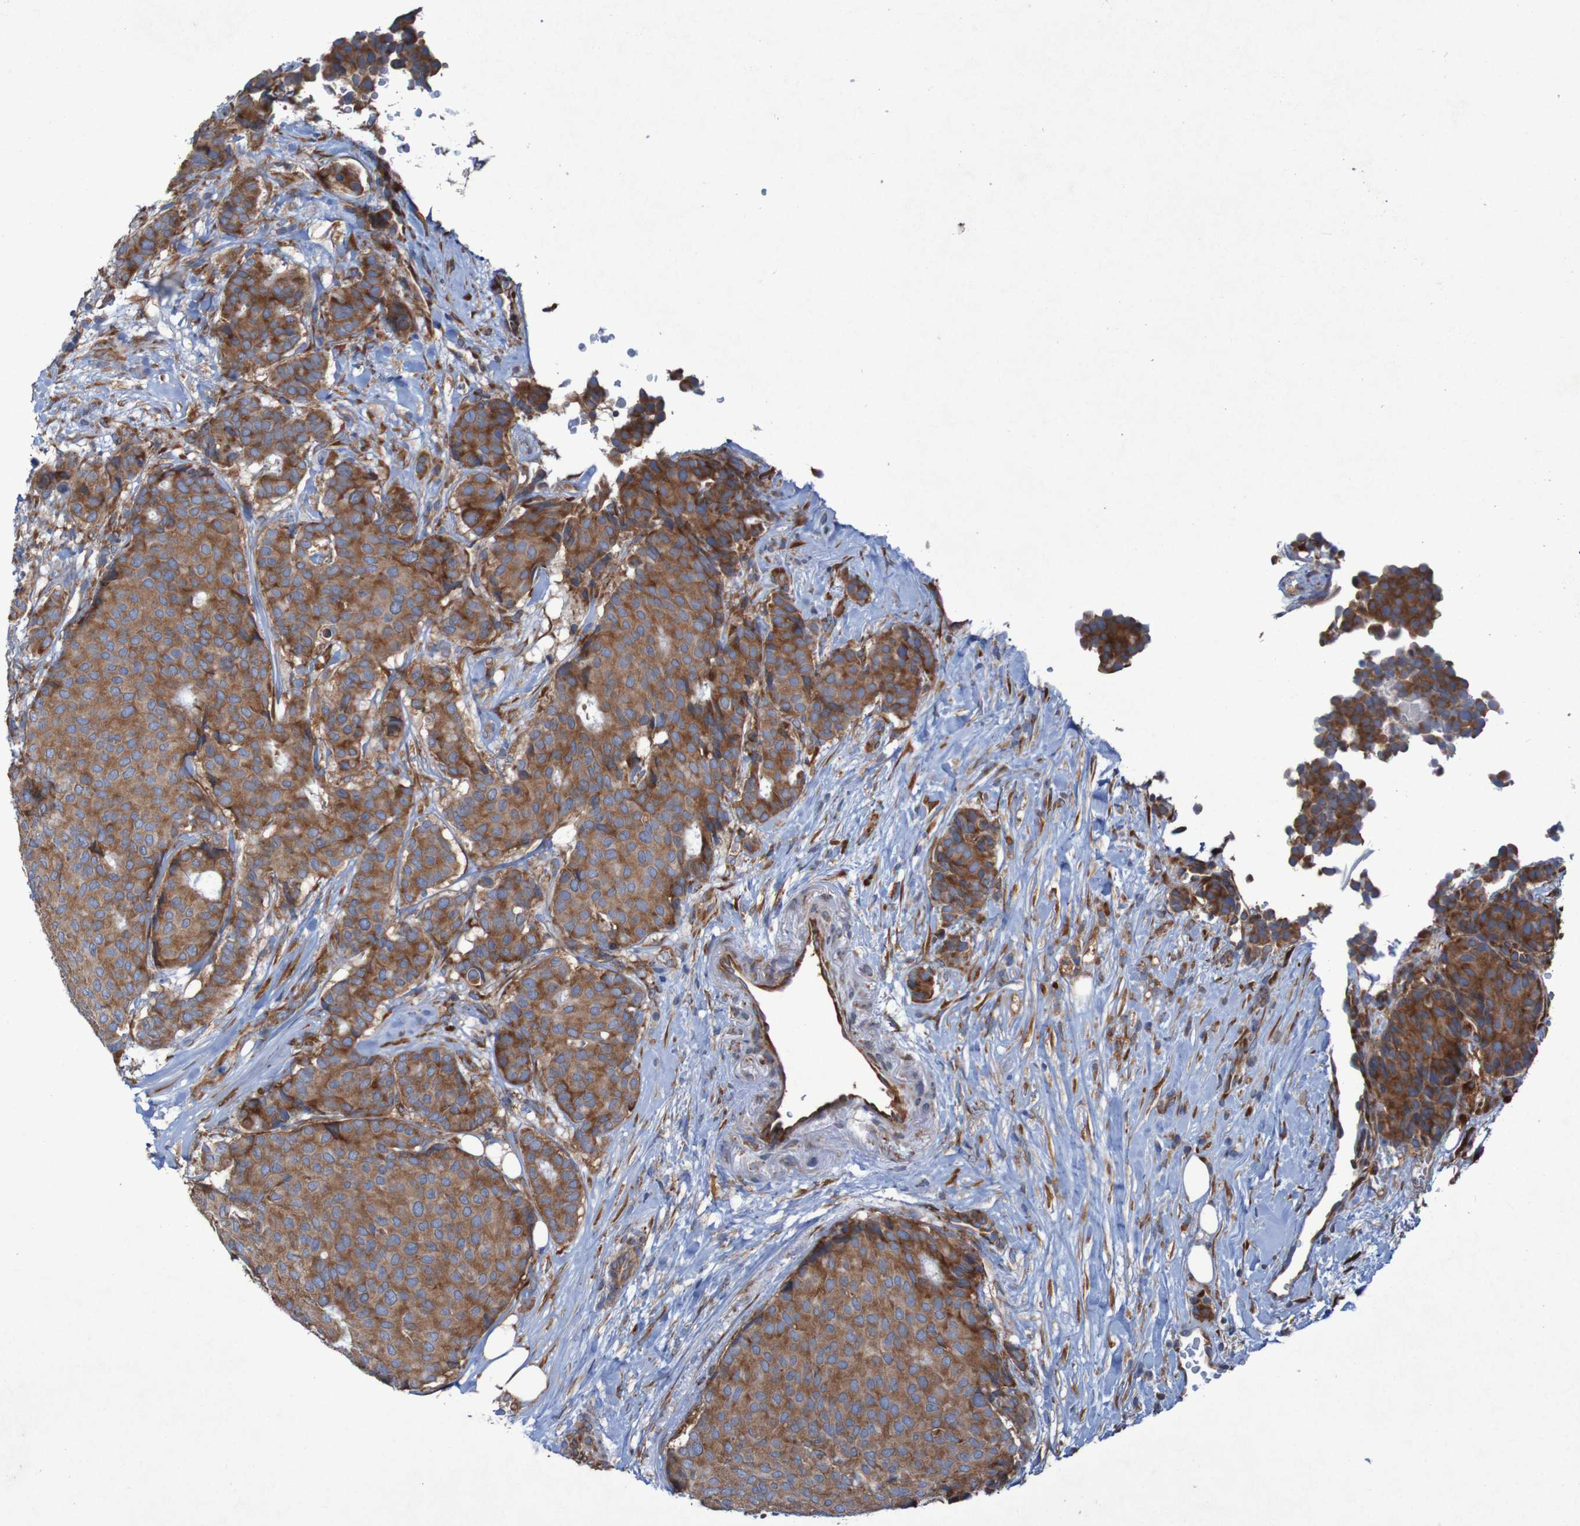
{"staining": {"intensity": "strong", "quantity": ">75%", "location": "cytoplasmic/membranous"}, "tissue": "breast cancer", "cell_type": "Tumor cells", "image_type": "cancer", "snomed": [{"axis": "morphology", "description": "Duct carcinoma"}, {"axis": "topography", "description": "Breast"}], "caption": "Protein staining of breast cancer tissue reveals strong cytoplasmic/membranous expression in about >75% of tumor cells.", "gene": "RPL10", "patient": {"sex": "female", "age": 75}}